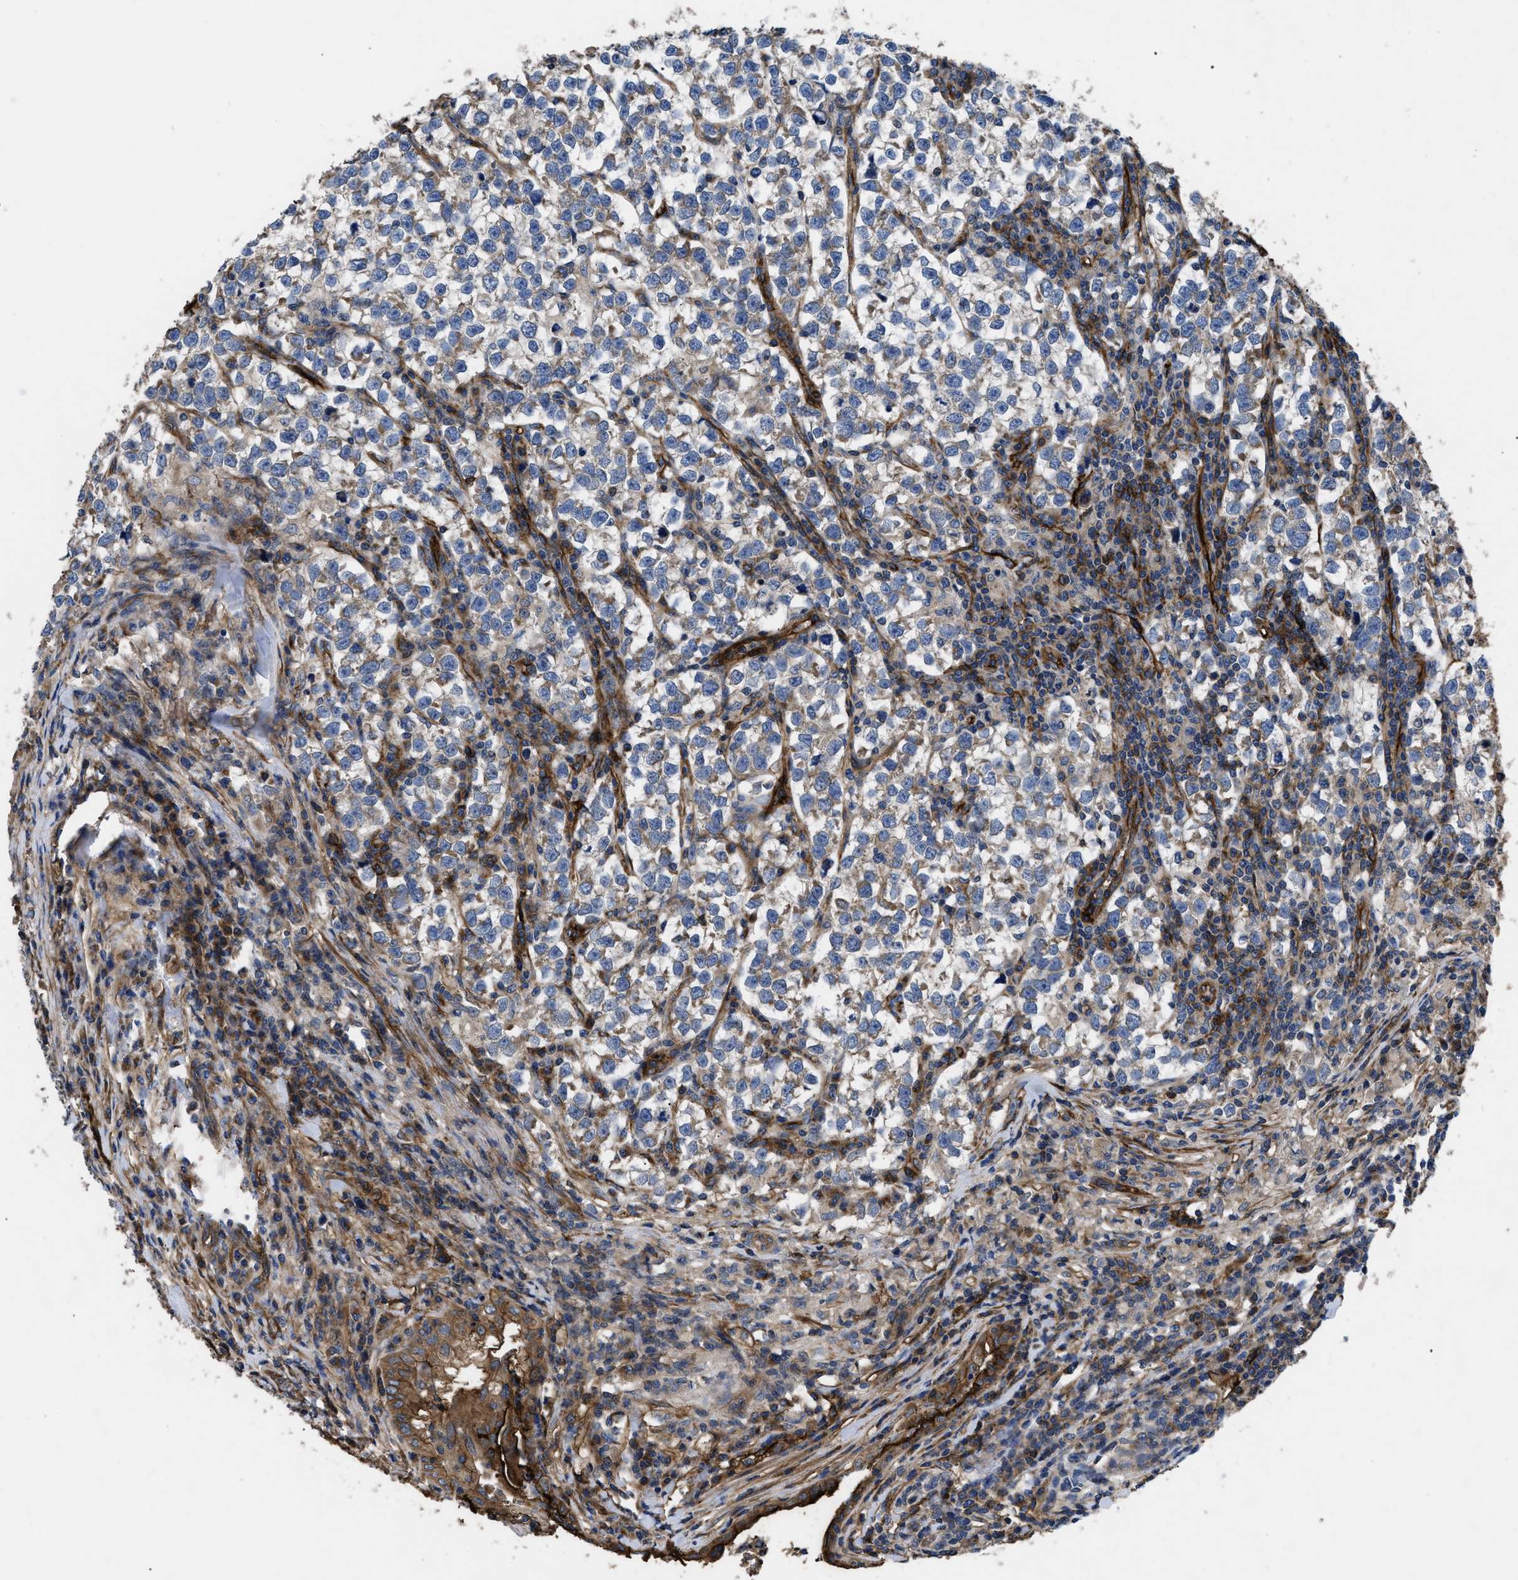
{"staining": {"intensity": "weak", "quantity": "25%-75%", "location": "cytoplasmic/membranous"}, "tissue": "testis cancer", "cell_type": "Tumor cells", "image_type": "cancer", "snomed": [{"axis": "morphology", "description": "Normal tissue, NOS"}, {"axis": "morphology", "description": "Seminoma, NOS"}, {"axis": "topography", "description": "Testis"}], "caption": "Seminoma (testis) was stained to show a protein in brown. There is low levels of weak cytoplasmic/membranous expression in approximately 25%-75% of tumor cells.", "gene": "NT5E", "patient": {"sex": "male", "age": 43}}